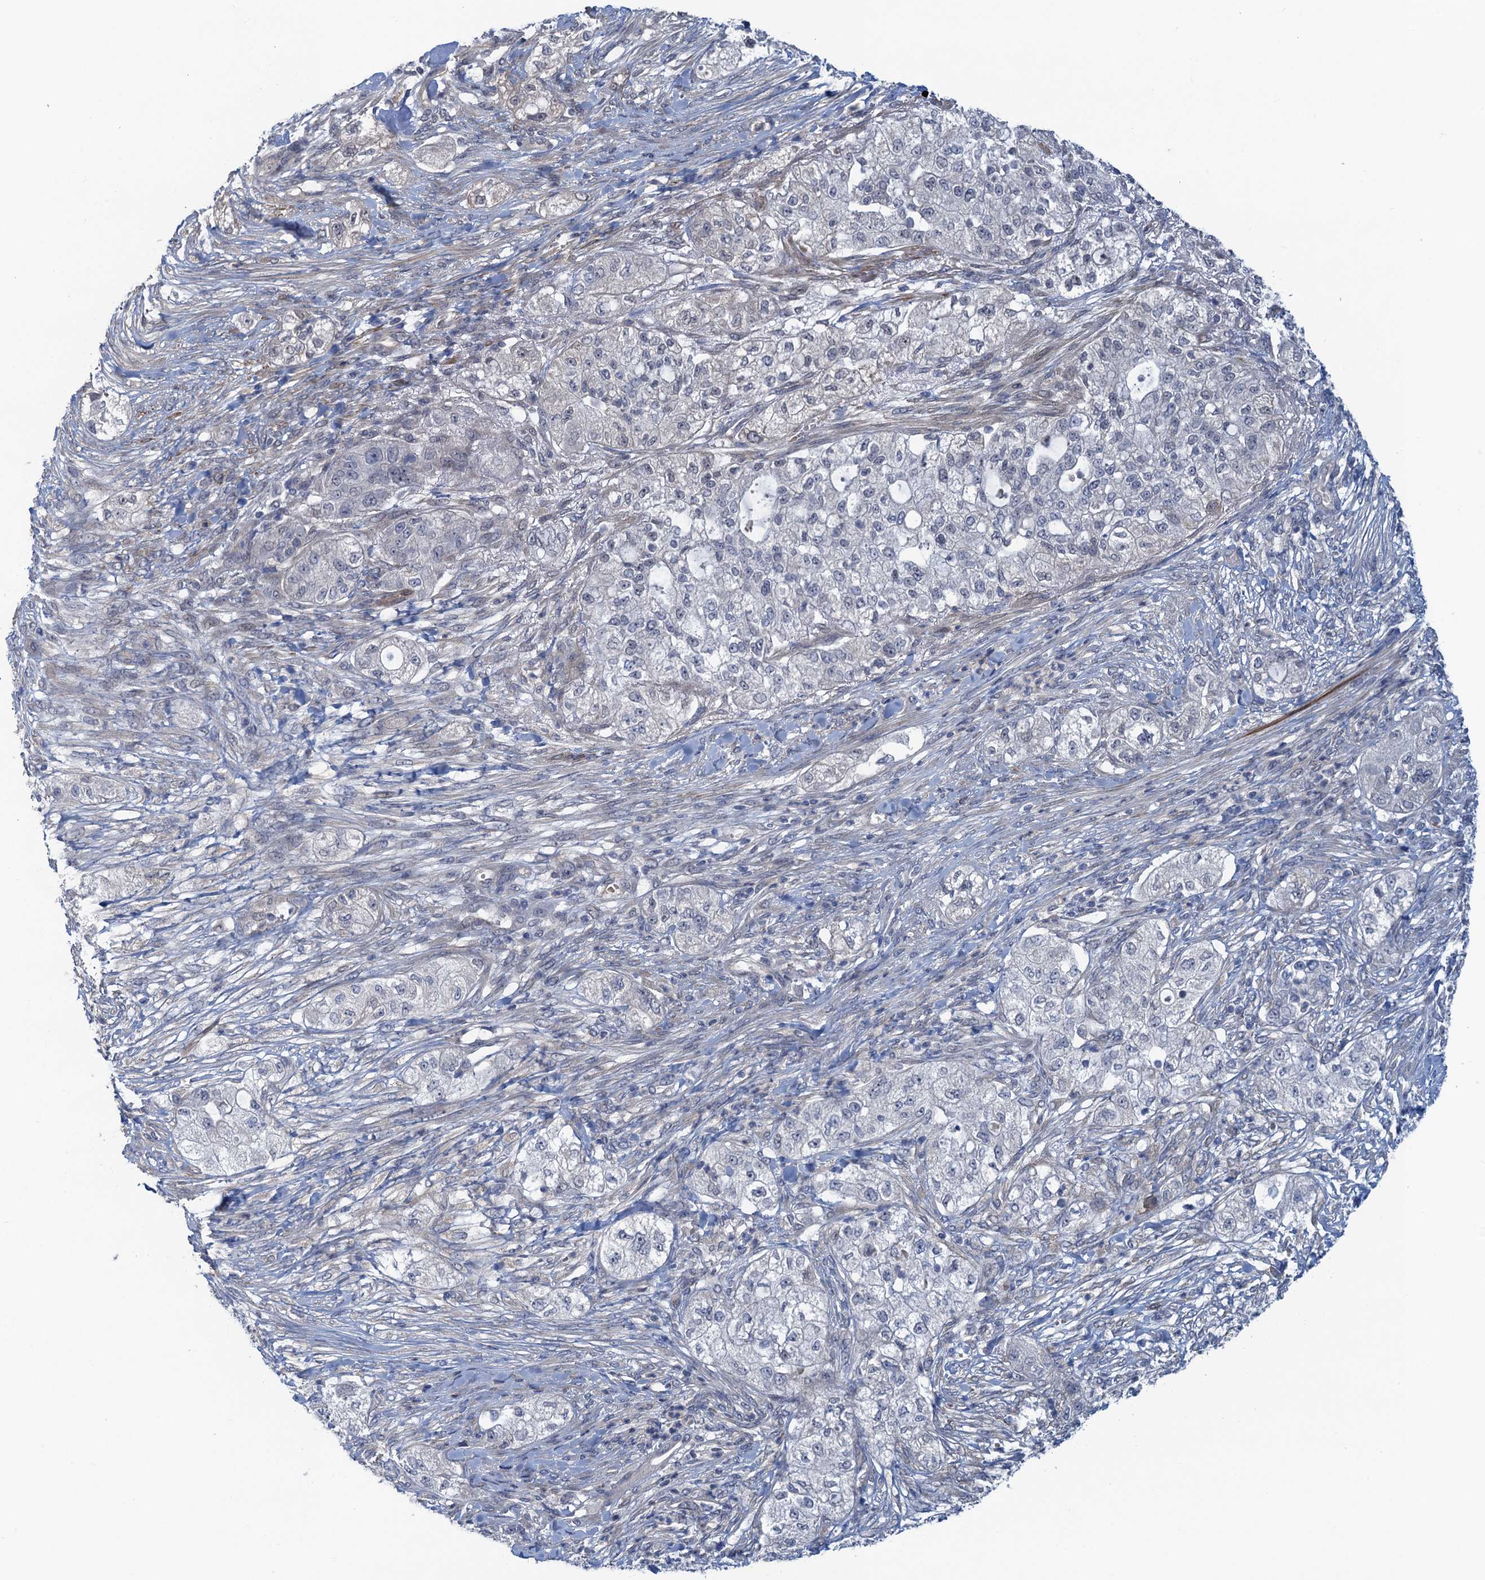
{"staining": {"intensity": "negative", "quantity": "none", "location": "none"}, "tissue": "pancreatic cancer", "cell_type": "Tumor cells", "image_type": "cancer", "snomed": [{"axis": "morphology", "description": "Adenocarcinoma, NOS"}, {"axis": "topography", "description": "Pancreas"}], "caption": "The photomicrograph exhibits no staining of tumor cells in pancreatic adenocarcinoma.", "gene": "MYO16", "patient": {"sex": "female", "age": 78}}